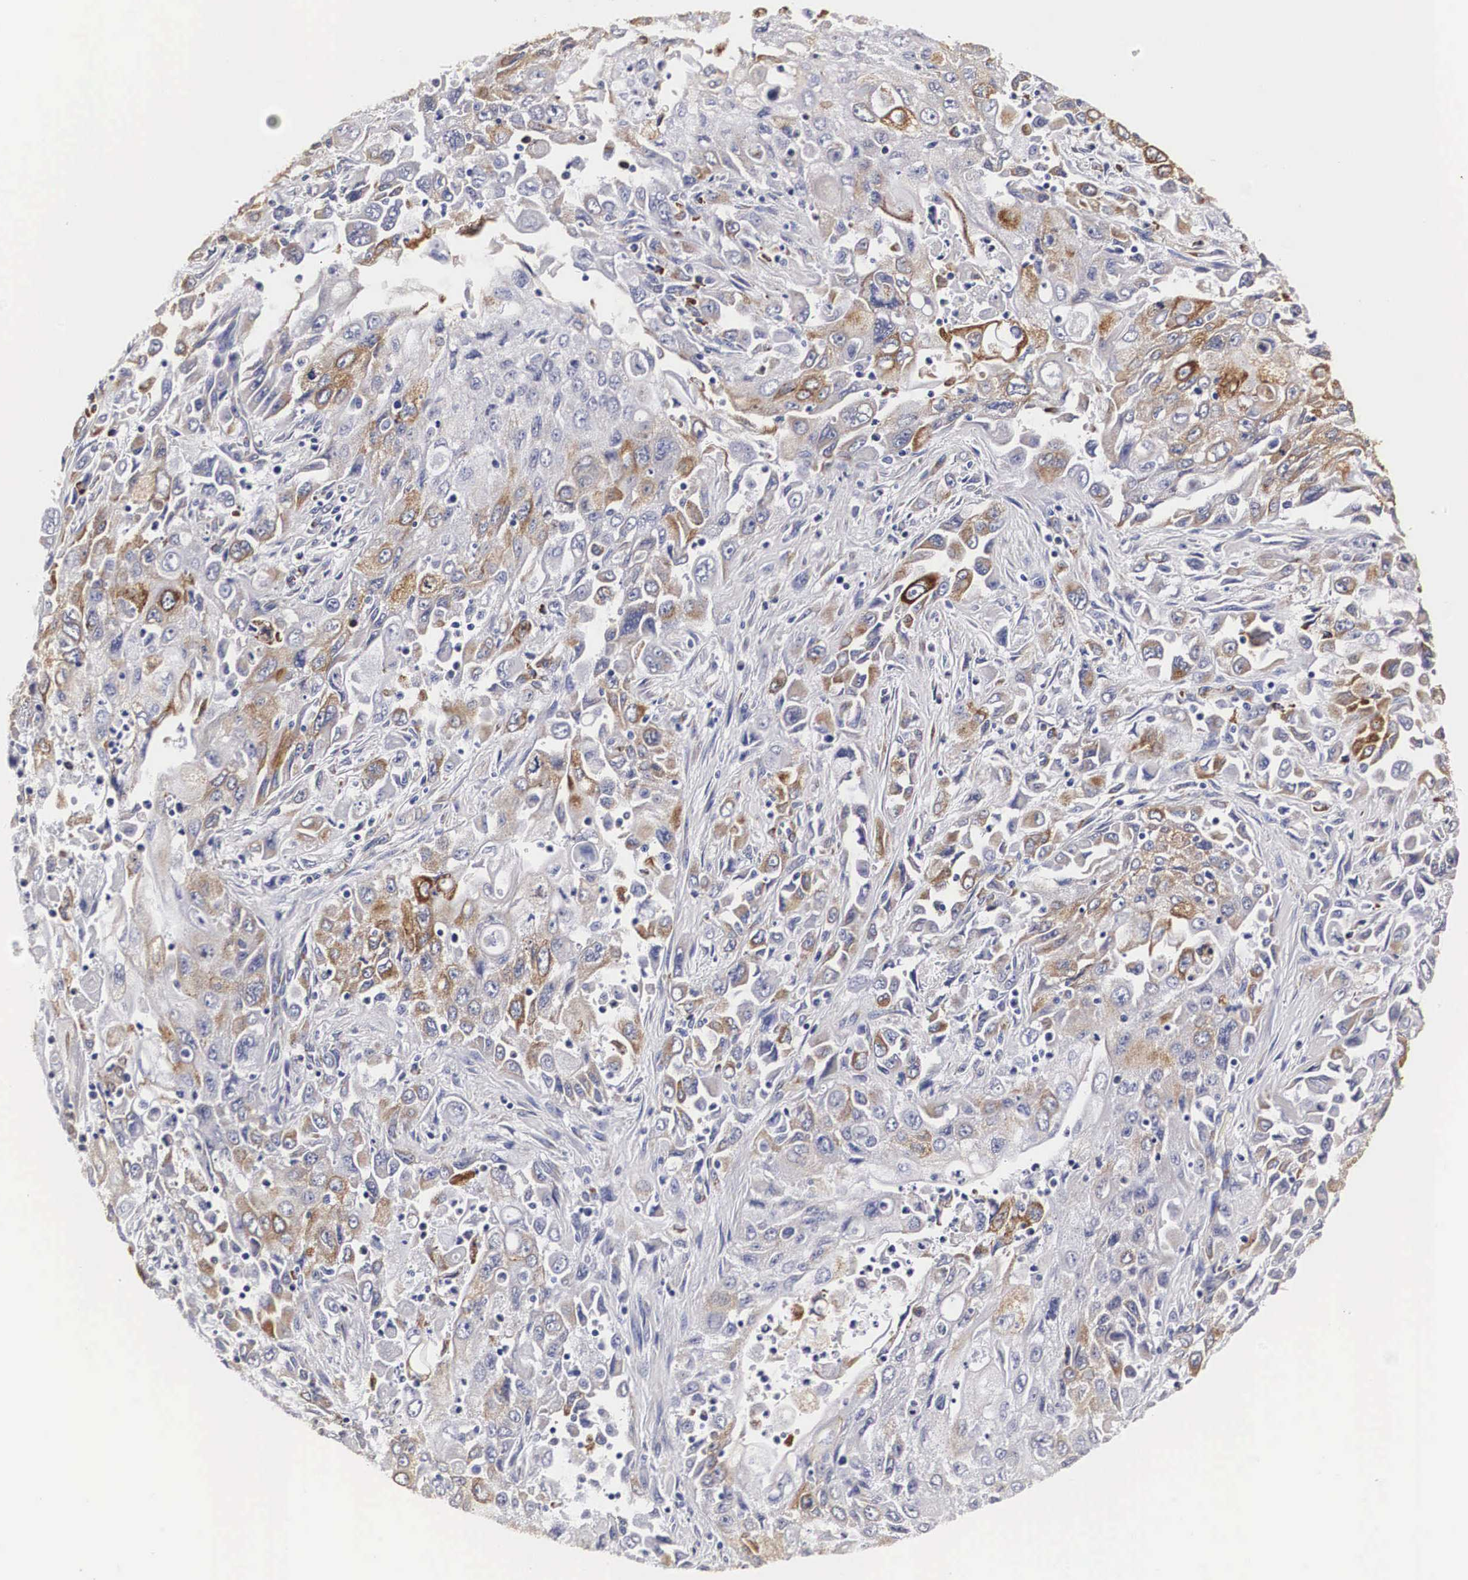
{"staining": {"intensity": "strong", "quantity": "25%-75%", "location": "cytoplasmic/membranous"}, "tissue": "pancreatic cancer", "cell_type": "Tumor cells", "image_type": "cancer", "snomed": [{"axis": "morphology", "description": "Adenocarcinoma, NOS"}, {"axis": "topography", "description": "Pancreas"}], "caption": "Pancreatic cancer stained with a brown dye displays strong cytoplasmic/membranous positive expression in about 25%-75% of tumor cells.", "gene": "CKAP4", "patient": {"sex": "male", "age": 70}}